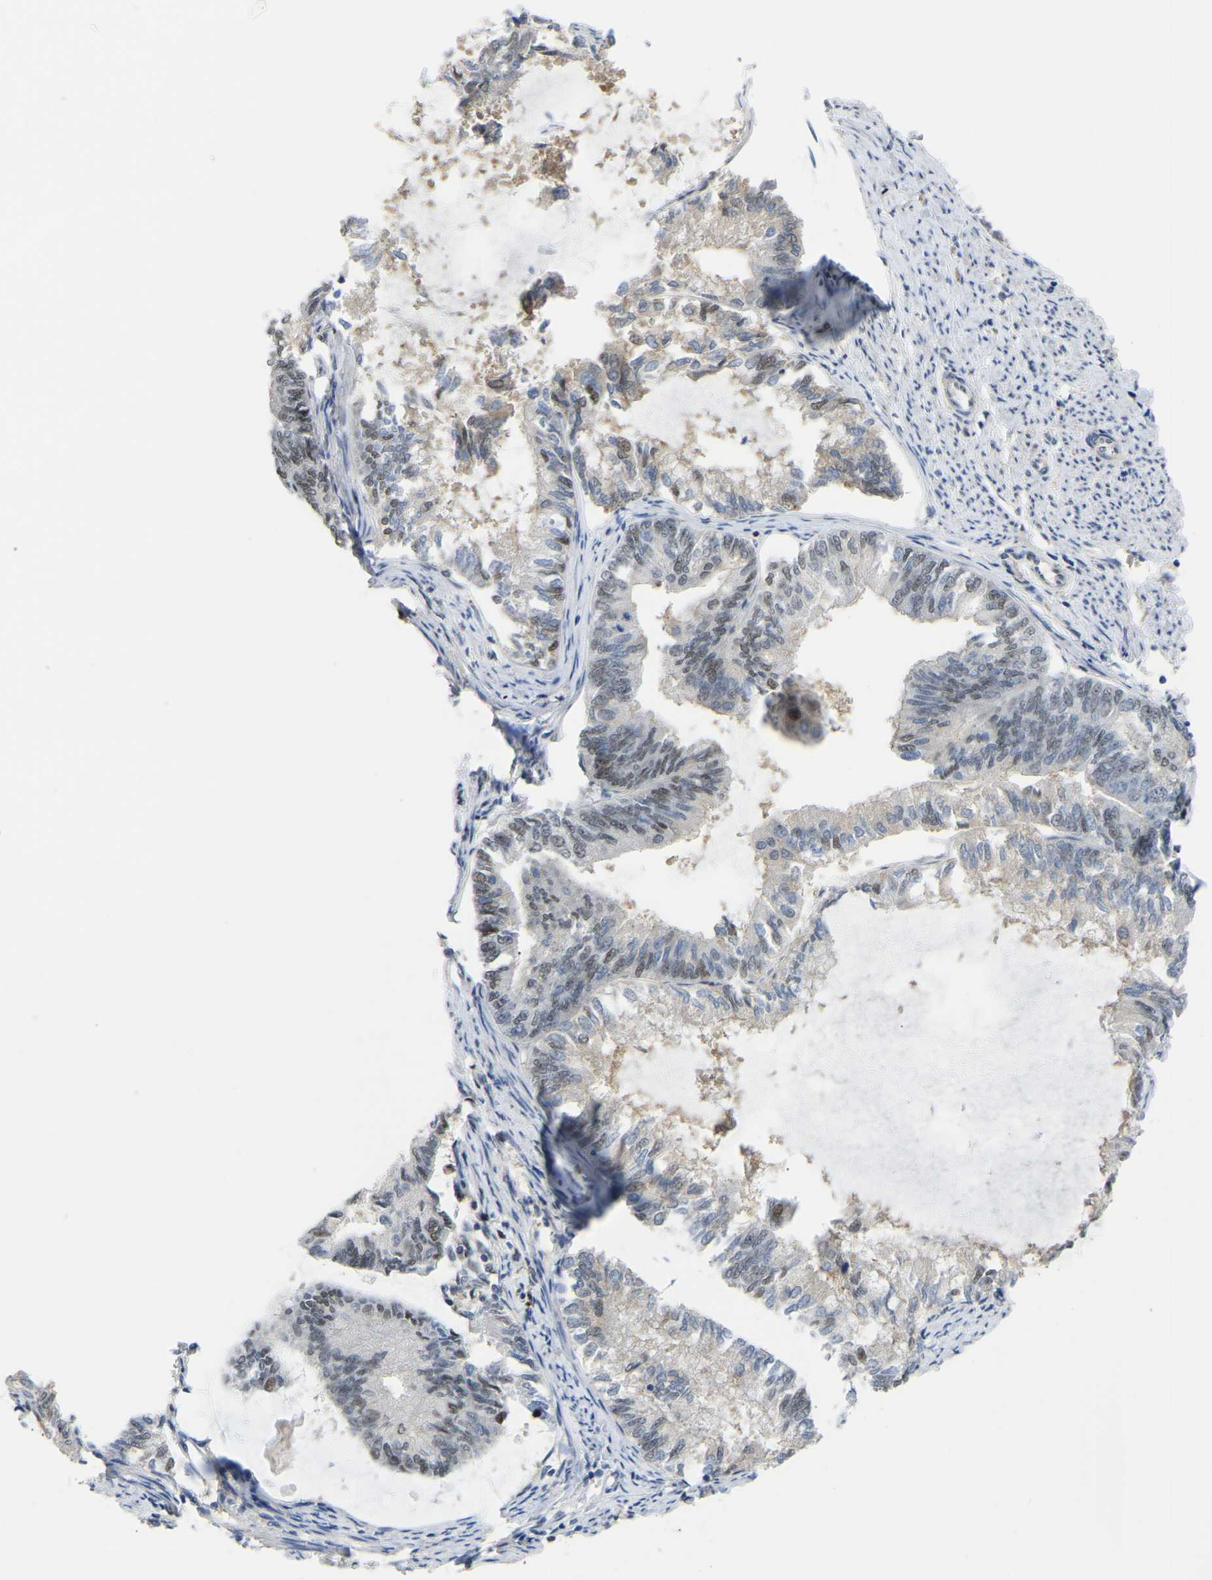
{"staining": {"intensity": "weak", "quantity": "<25%", "location": "nuclear"}, "tissue": "endometrial cancer", "cell_type": "Tumor cells", "image_type": "cancer", "snomed": [{"axis": "morphology", "description": "Adenocarcinoma, NOS"}, {"axis": "topography", "description": "Endometrium"}], "caption": "This micrograph is of endometrial cancer stained with immunohistochemistry (IHC) to label a protein in brown with the nuclei are counter-stained blue. There is no positivity in tumor cells.", "gene": "KLRG2", "patient": {"sex": "female", "age": 86}}